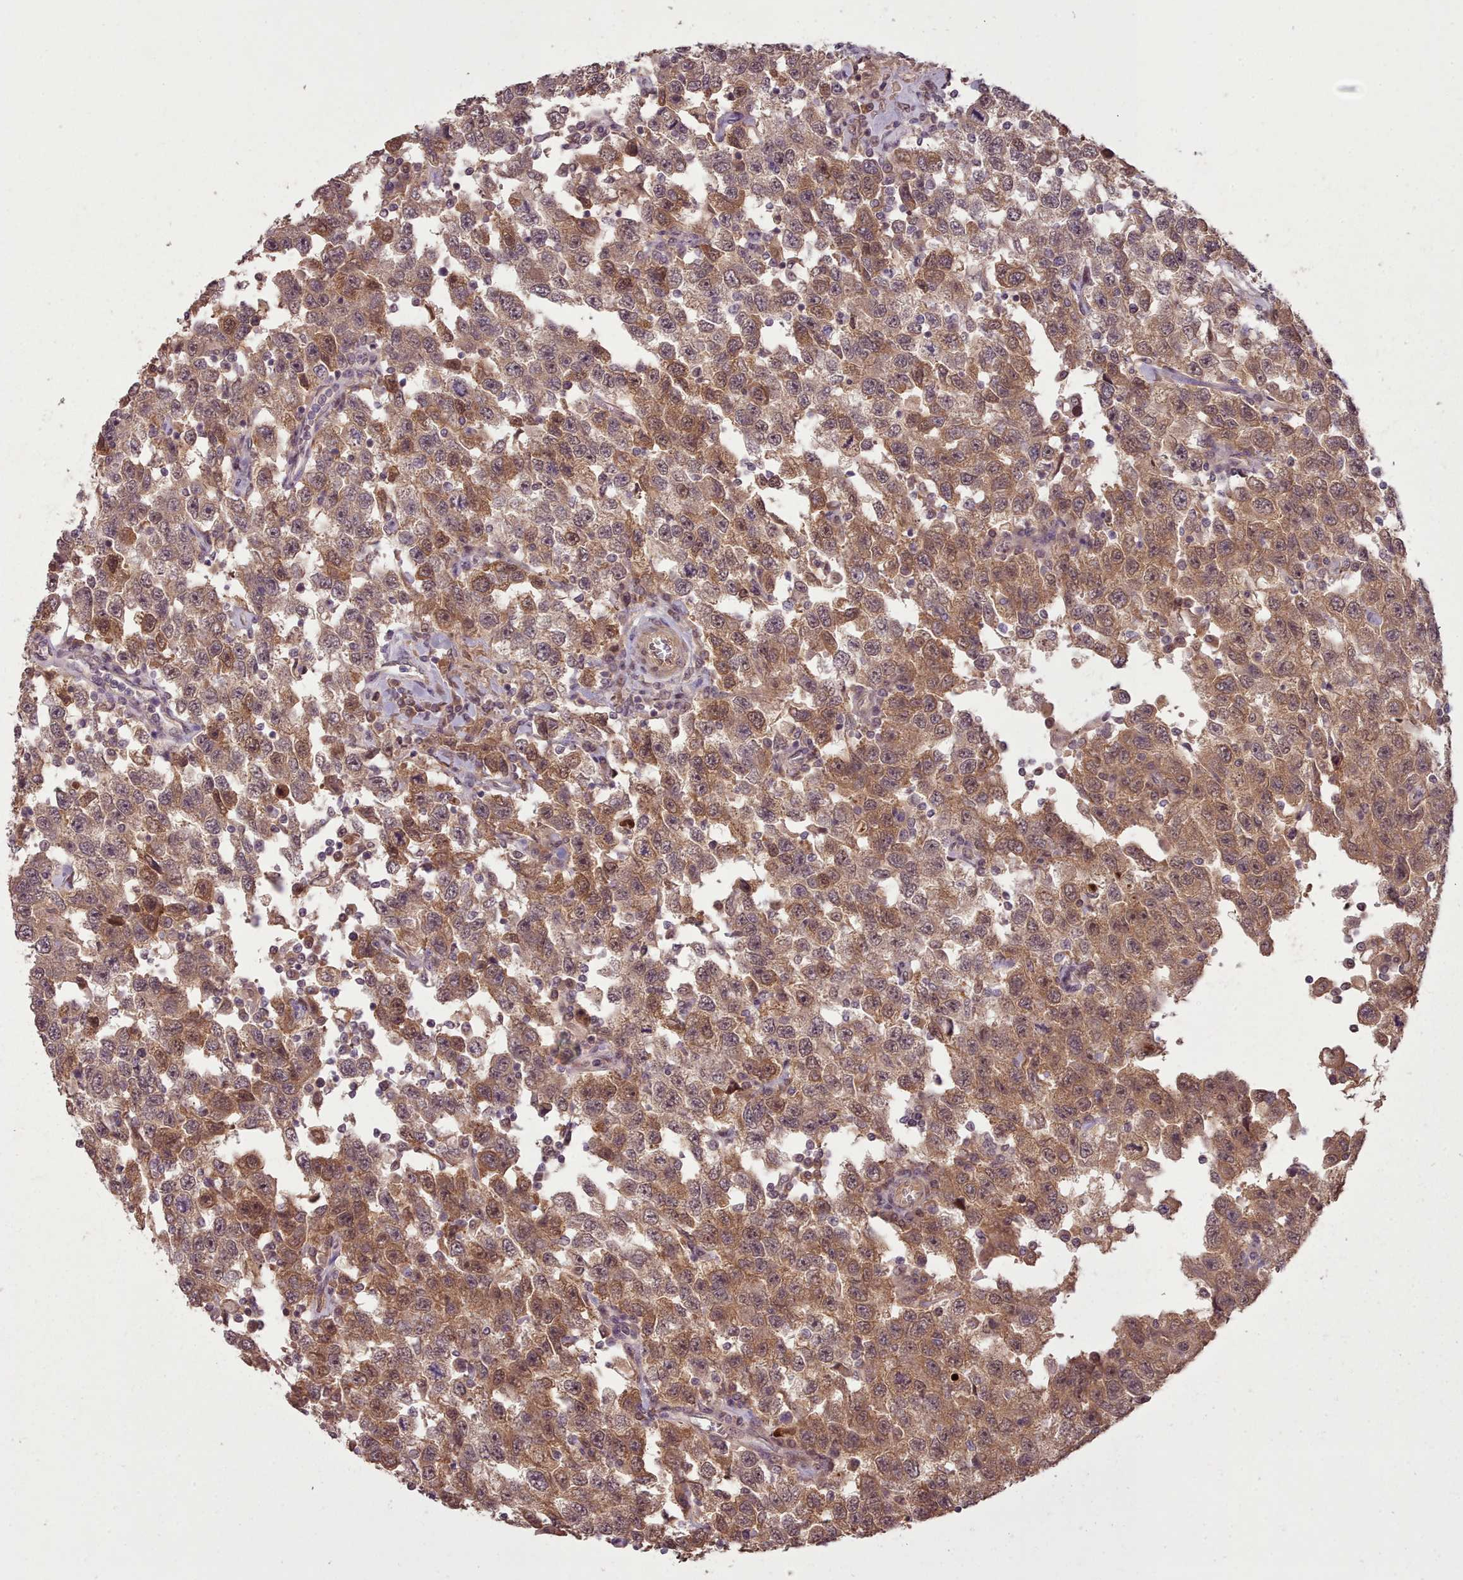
{"staining": {"intensity": "moderate", "quantity": ">75%", "location": "cytoplasmic/membranous,nuclear"}, "tissue": "testis cancer", "cell_type": "Tumor cells", "image_type": "cancer", "snomed": [{"axis": "morphology", "description": "Seminoma, NOS"}, {"axis": "topography", "description": "Testis"}], "caption": "Brown immunohistochemical staining in testis seminoma displays moderate cytoplasmic/membranous and nuclear positivity in approximately >75% of tumor cells. Nuclei are stained in blue.", "gene": "CDC6", "patient": {"sex": "male", "age": 41}}